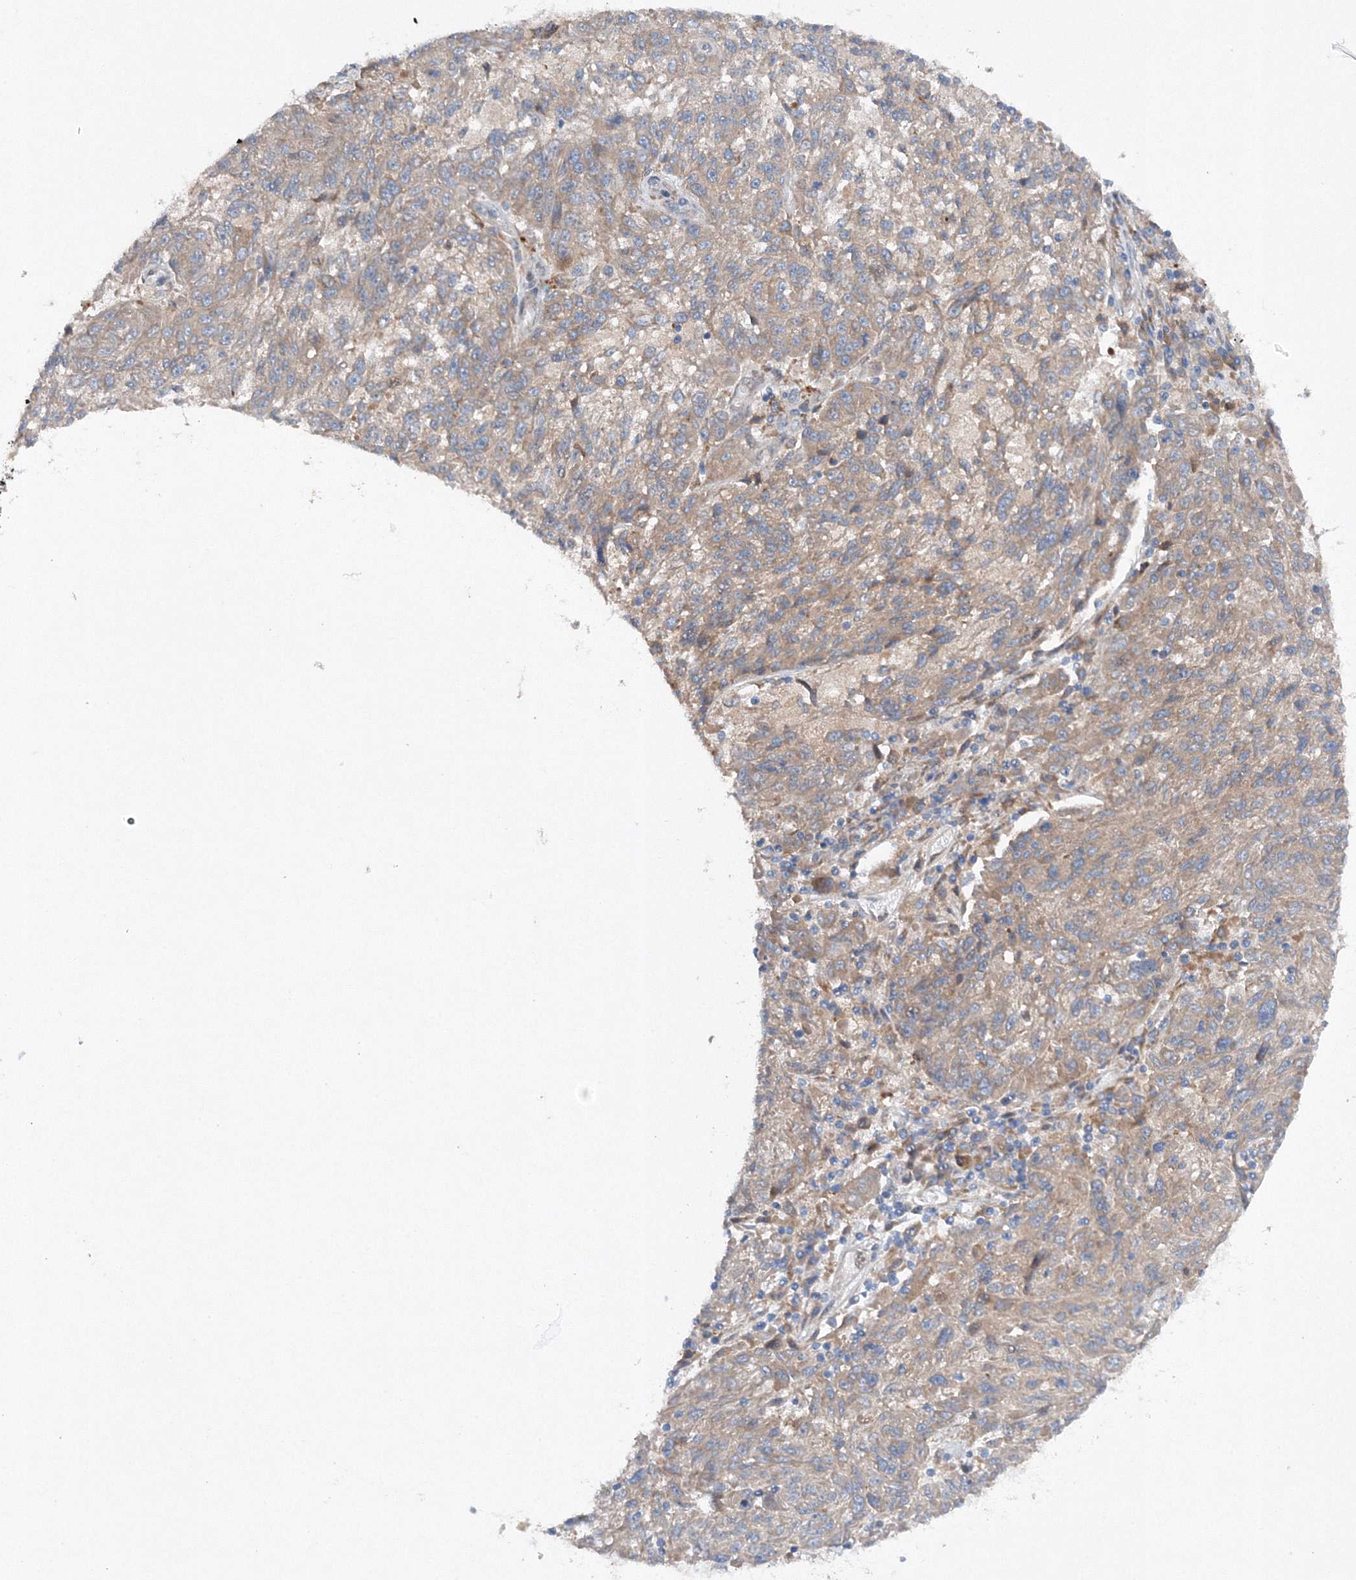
{"staining": {"intensity": "weak", "quantity": "25%-75%", "location": "cytoplasmic/membranous"}, "tissue": "melanoma", "cell_type": "Tumor cells", "image_type": "cancer", "snomed": [{"axis": "morphology", "description": "Malignant melanoma, NOS"}, {"axis": "topography", "description": "Skin"}], "caption": "Immunohistochemical staining of melanoma reveals weak cytoplasmic/membranous protein expression in about 25%-75% of tumor cells.", "gene": "SLC36A1", "patient": {"sex": "male", "age": 53}}